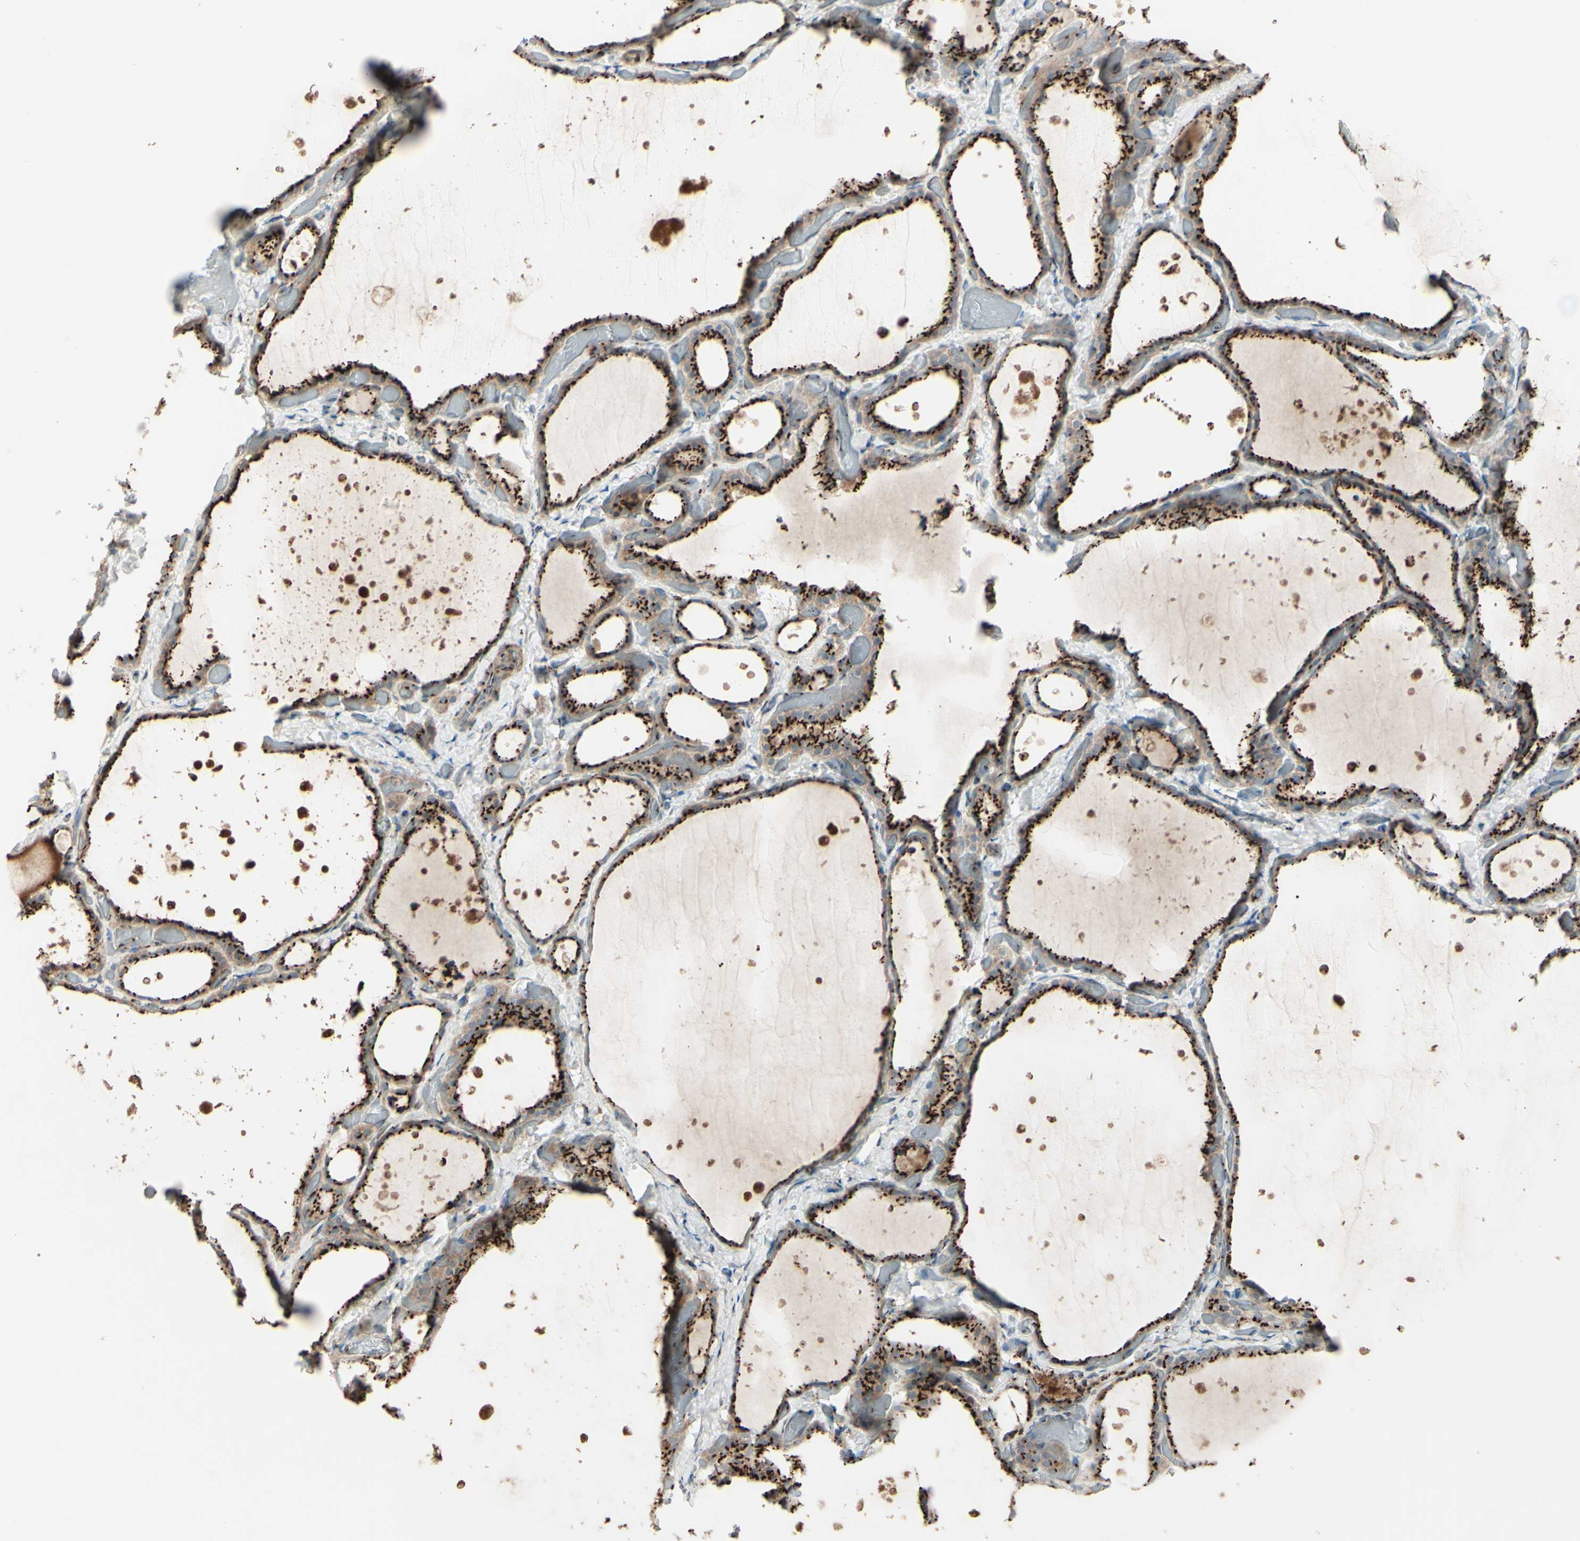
{"staining": {"intensity": "moderate", "quantity": ">75%", "location": "cytoplasmic/membranous"}, "tissue": "thyroid gland", "cell_type": "Glandular cells", "image_type": "normal", "snomed": [{"axis": "morphology", "description": "Normal tissue, NOS"}, {"axis": "topography", "description": "Thyroid gland"}], "caption": "High-power microscopy captured an immunohistochemistry (IHC) histopathology image of benign thyroid gland, revealing moderate cytoplasmic/membranous positivity in about >75% of glandular cells.", "gene": "BPNT2", "patient": {"sex": "female", "age": 44}}